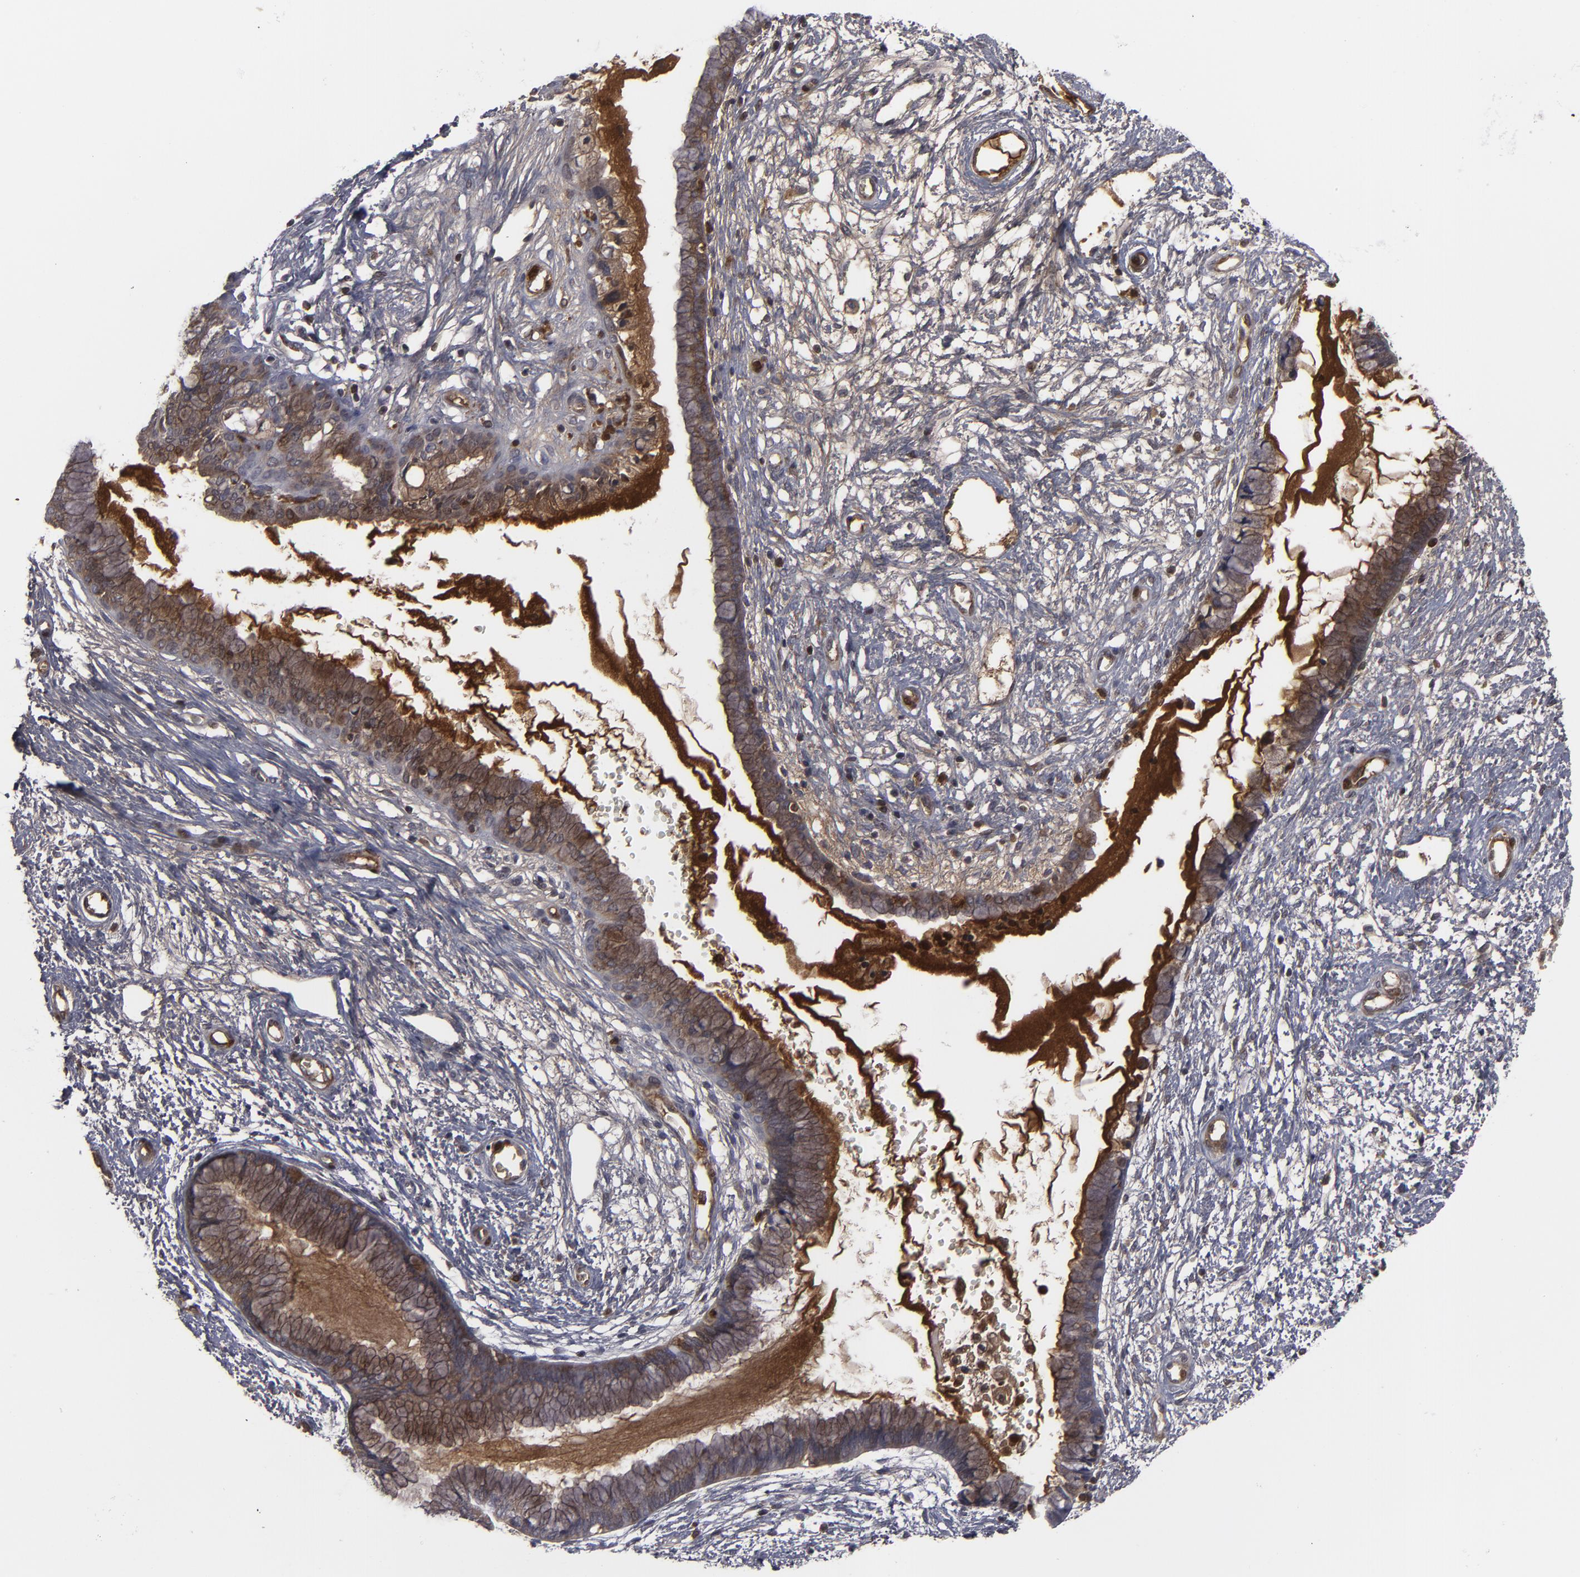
{"staining": {"intensity": "moderate", "quantity": "25%-75%", "location": "cytoplasmic/membranous"}, "tissue": "cervix", "cell_type": "Glandular cells", "image_type": "normal", "snomed": [{"axis": "morphology", "description": "Normal tissue, NOS"}, {"axis": "topography", "description": "Cervix"}], "caption": "DAB (3,3'-diaminobenzidine) immunohistochemical staining of normal cervix shows moderate cytoplasmic/membranous protein expression in about 25%-75% of glandular cells.", "gene": "LRG1", "patient": {"sex": "female", "age": 55}}